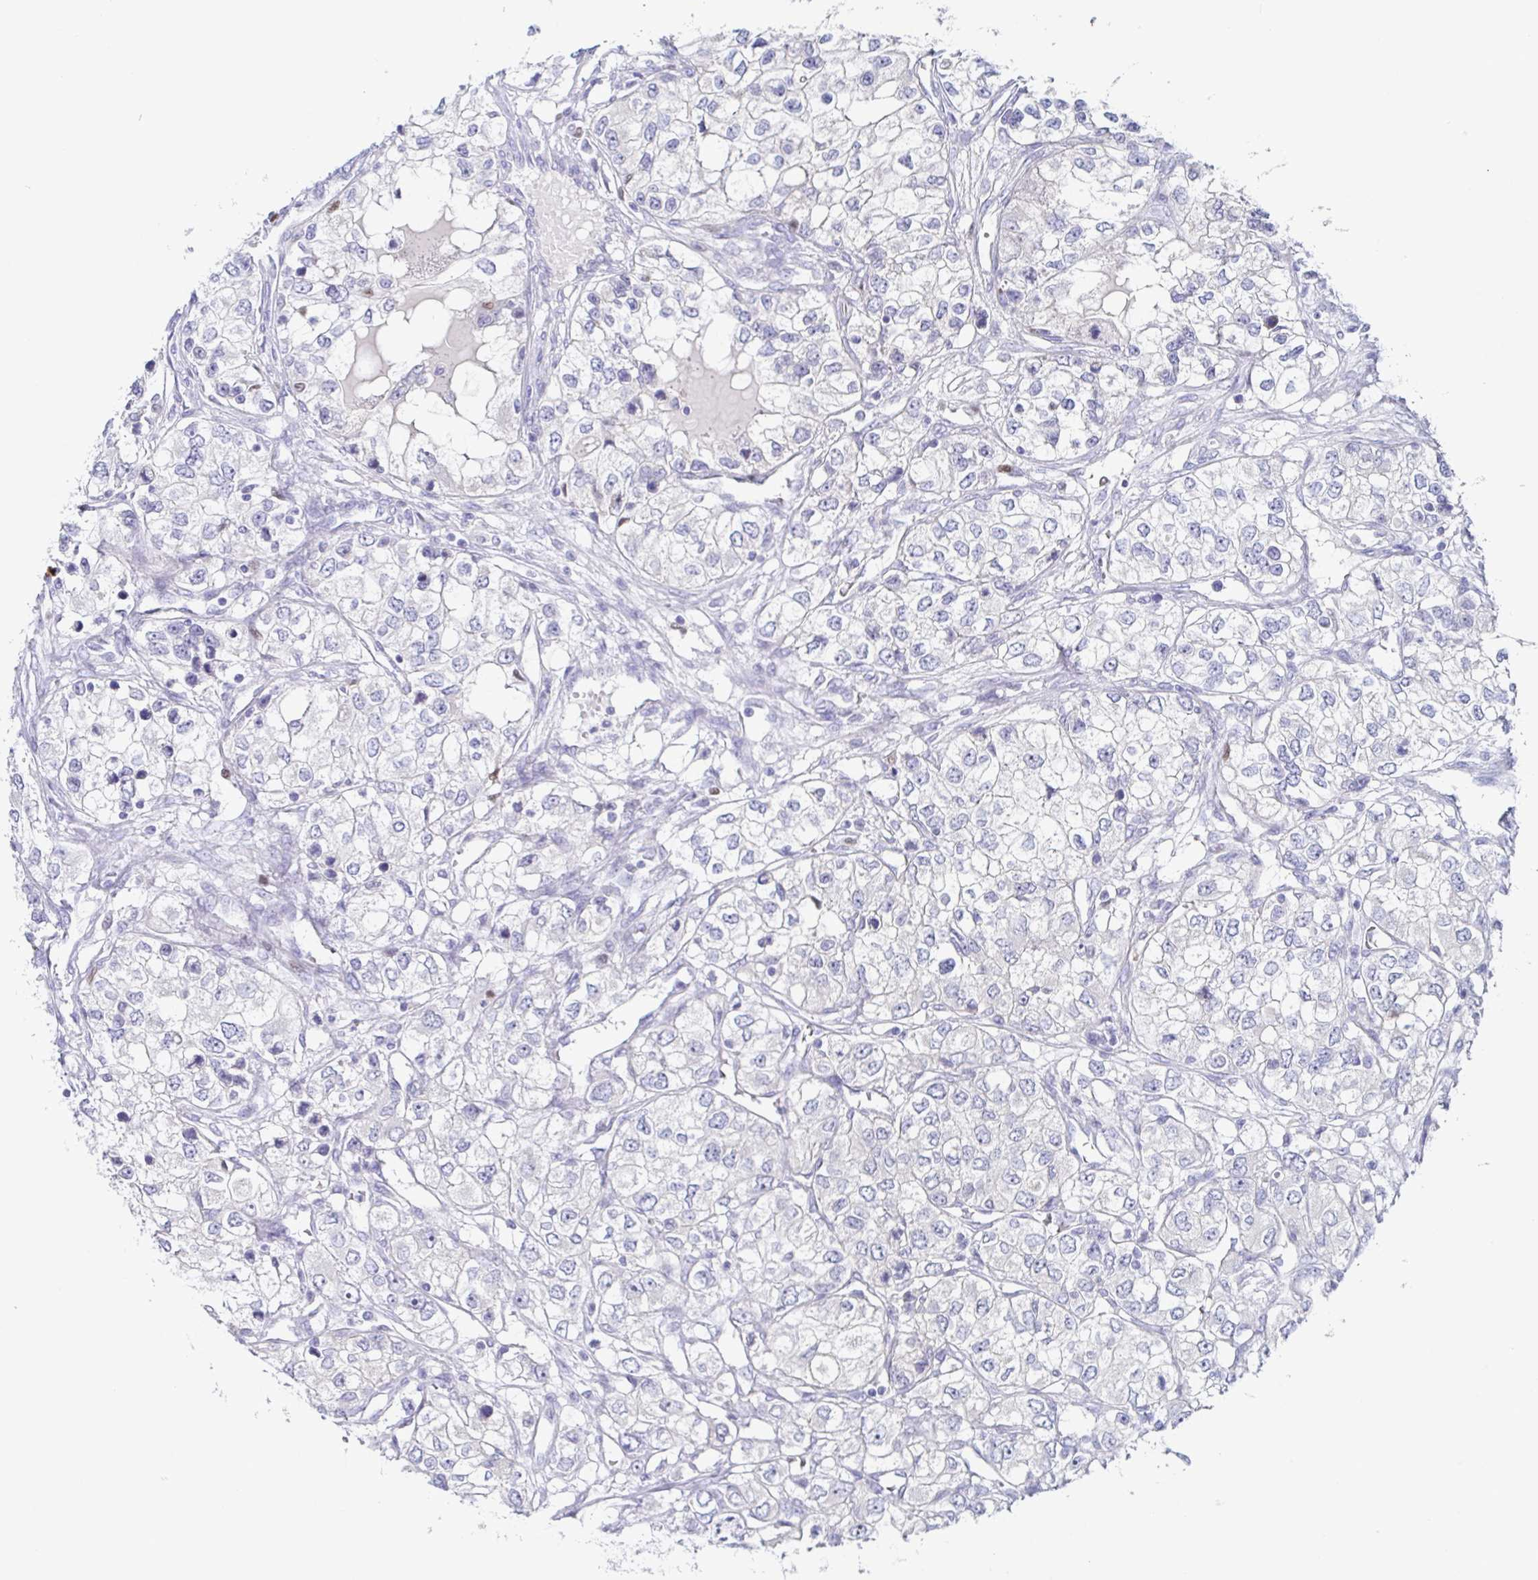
{"staining": {"intensity": "negative", "quantity": "none", "location": "none"}, "tissue": "renal cancer", "cell_type": "Tumor cells", "image_type": "cancer", "snomed": [{"axis": "morphology", "description": "Adenocarcinoma, NOS"}, {"axis": "topography", "description": "Kidney"}], "caption": "Tumor cells show no significant staining in renal adenocarcinoma. (DAB (3,3'-diaminobenzidine) IHC visualized using brightfield microscopy, high magnification).", "gene": "HTR2A", "patient": {"sex": "female", "age": 59}}